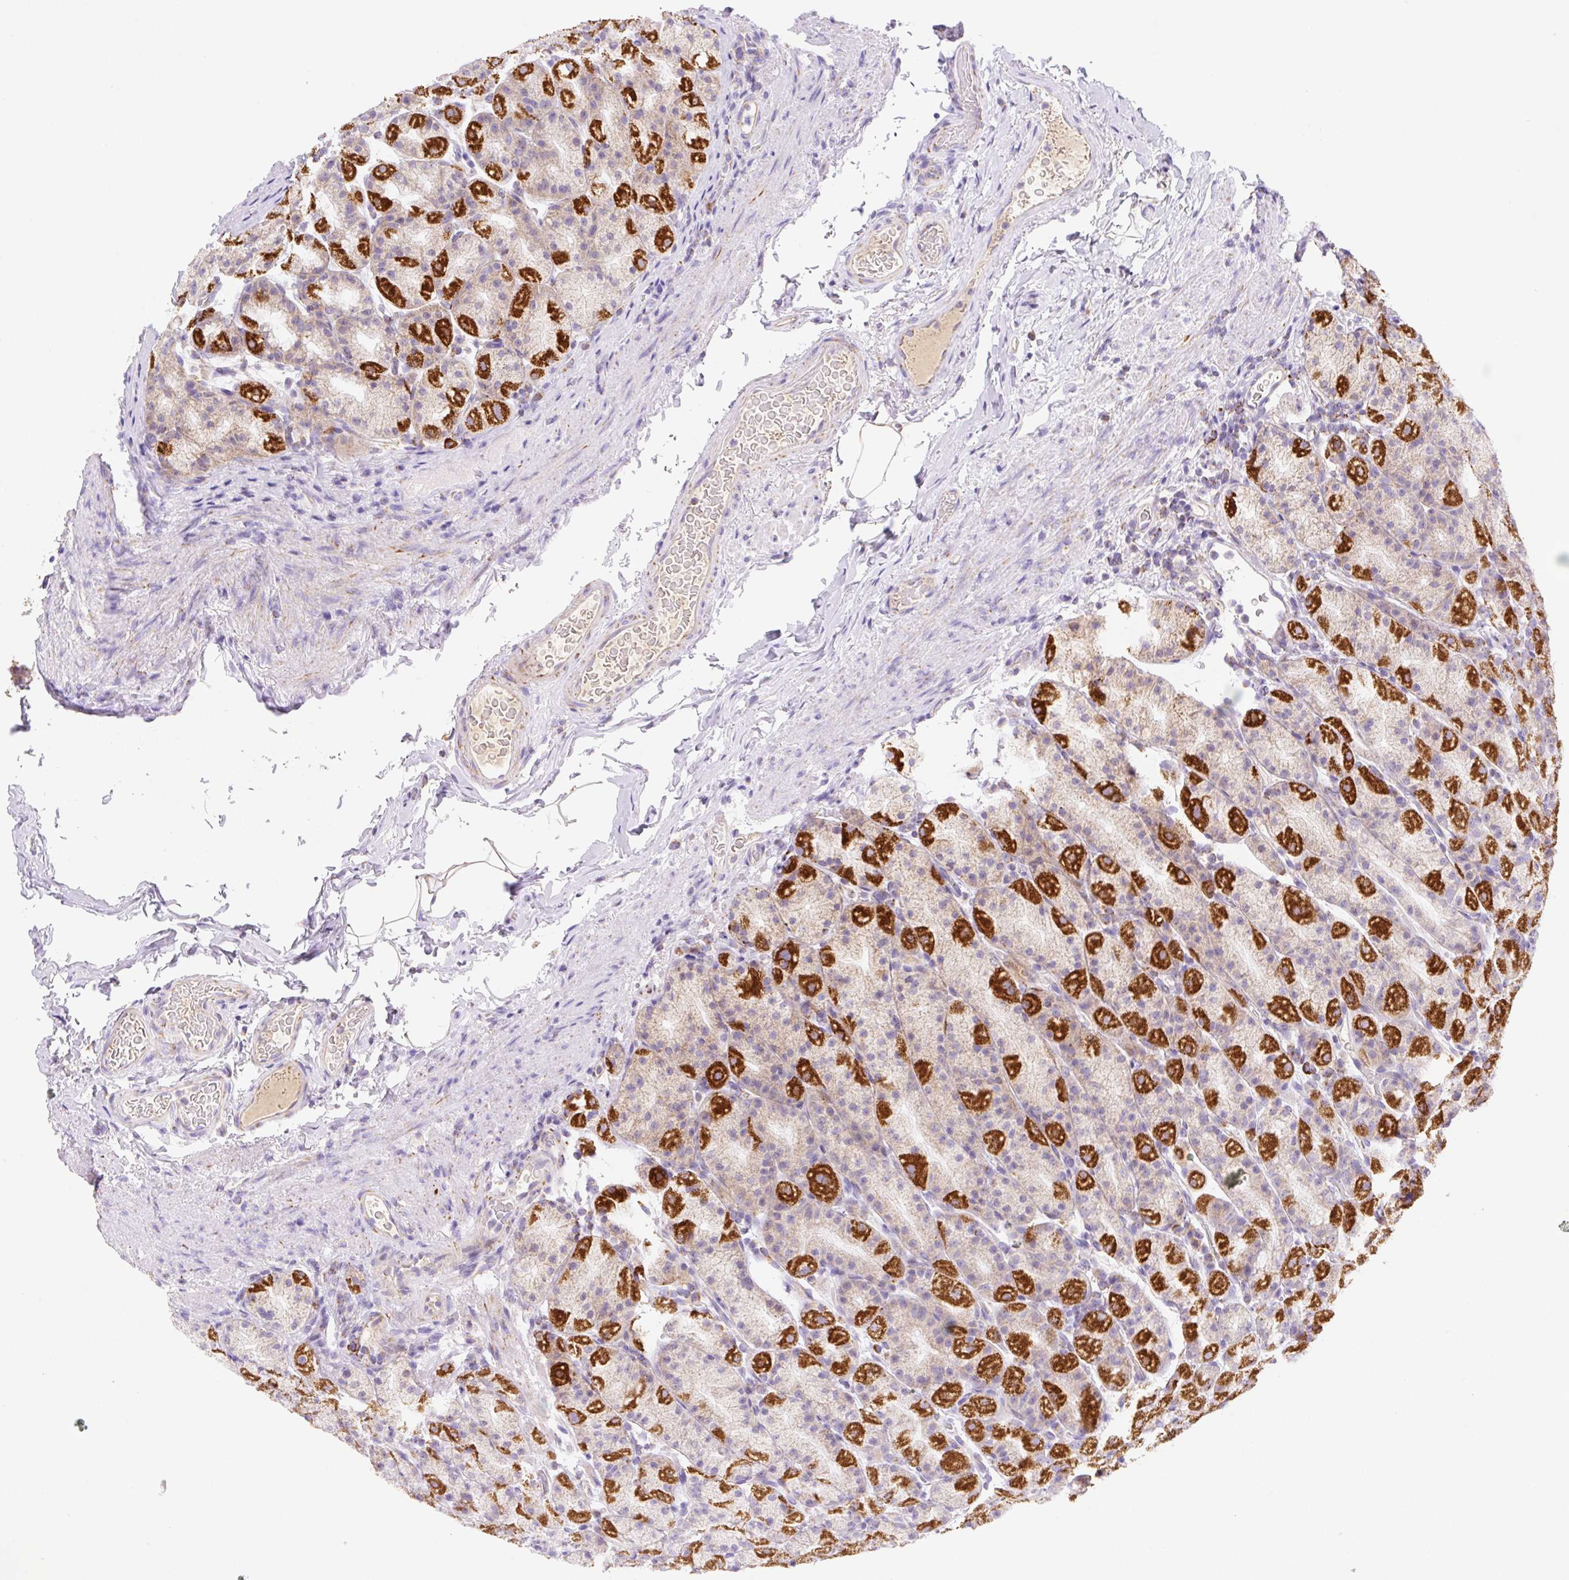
{"staining": {"intensity": "strong", "quantity": "25%-75%", "location": "cytoplasmic/membranous"}, "tissue": "stomach", "cell_type": "Glandular cells", "image_type": "normal", "snomed": [{"axis": "morphology", "description": "Normal tissue, NOS"}, {"axis": "topography", "description": "Stomach, upper"}, {"axis": "topography", "description": "Stomach"}], "caption": "Protein staining exhibits strong cytoplasmic/membranous staining in approximately 25%-75% of glandular cells in unremarkable stomach. The protein is shown in brown color, while the nuclei are stained blue.", "gene": "ETNK2", "patient": {"sex": "male", "age": 68}}